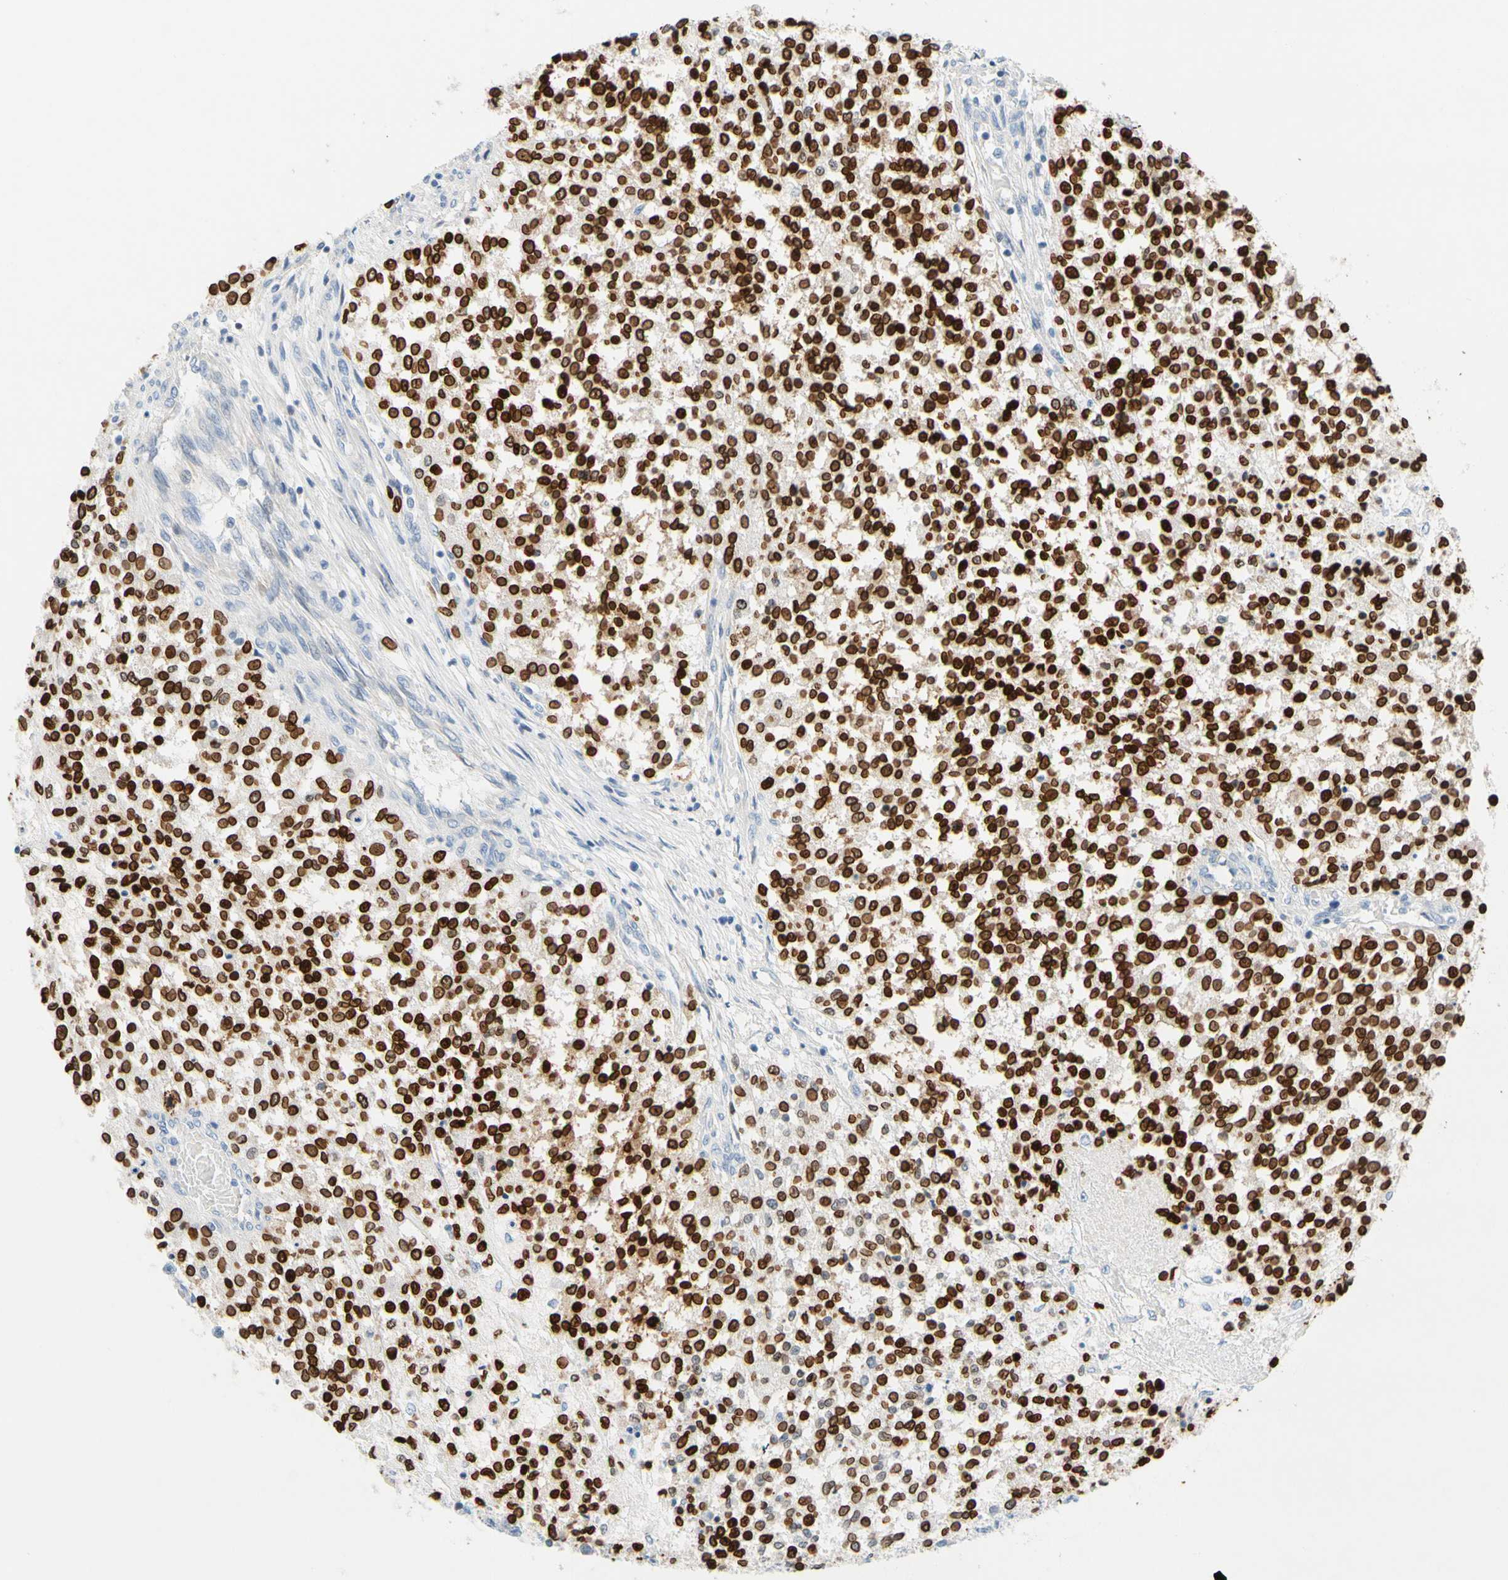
{"staining": {"intensity": "strong", "quantity": ">75%", "location": "cytoplasmic/membranous,nuclear"}, "tissue": "testis cancer", "cell_type": "Tumor cells", "image_type": "cancer", "snomed": [{"axis": "morphology", "description": "Seminoma, NOS"}, {"axis": "topography", "description": "Testis"}], "caption": "High-magnification brightfield microscopy of seminoma (testis) stained with DAB (3,3'-diaminobenzidine) (brown) and counterstained with hematoxylin (blue). tumor cells exhibit strong cytoplasmic/membranous and nuclear staining is identified in about>75% of cells. (Brightfield microscopy of DAB IHC at high magnification).", "gene": "ZNF132", "patient": {"sex": "male", "age": 59}}